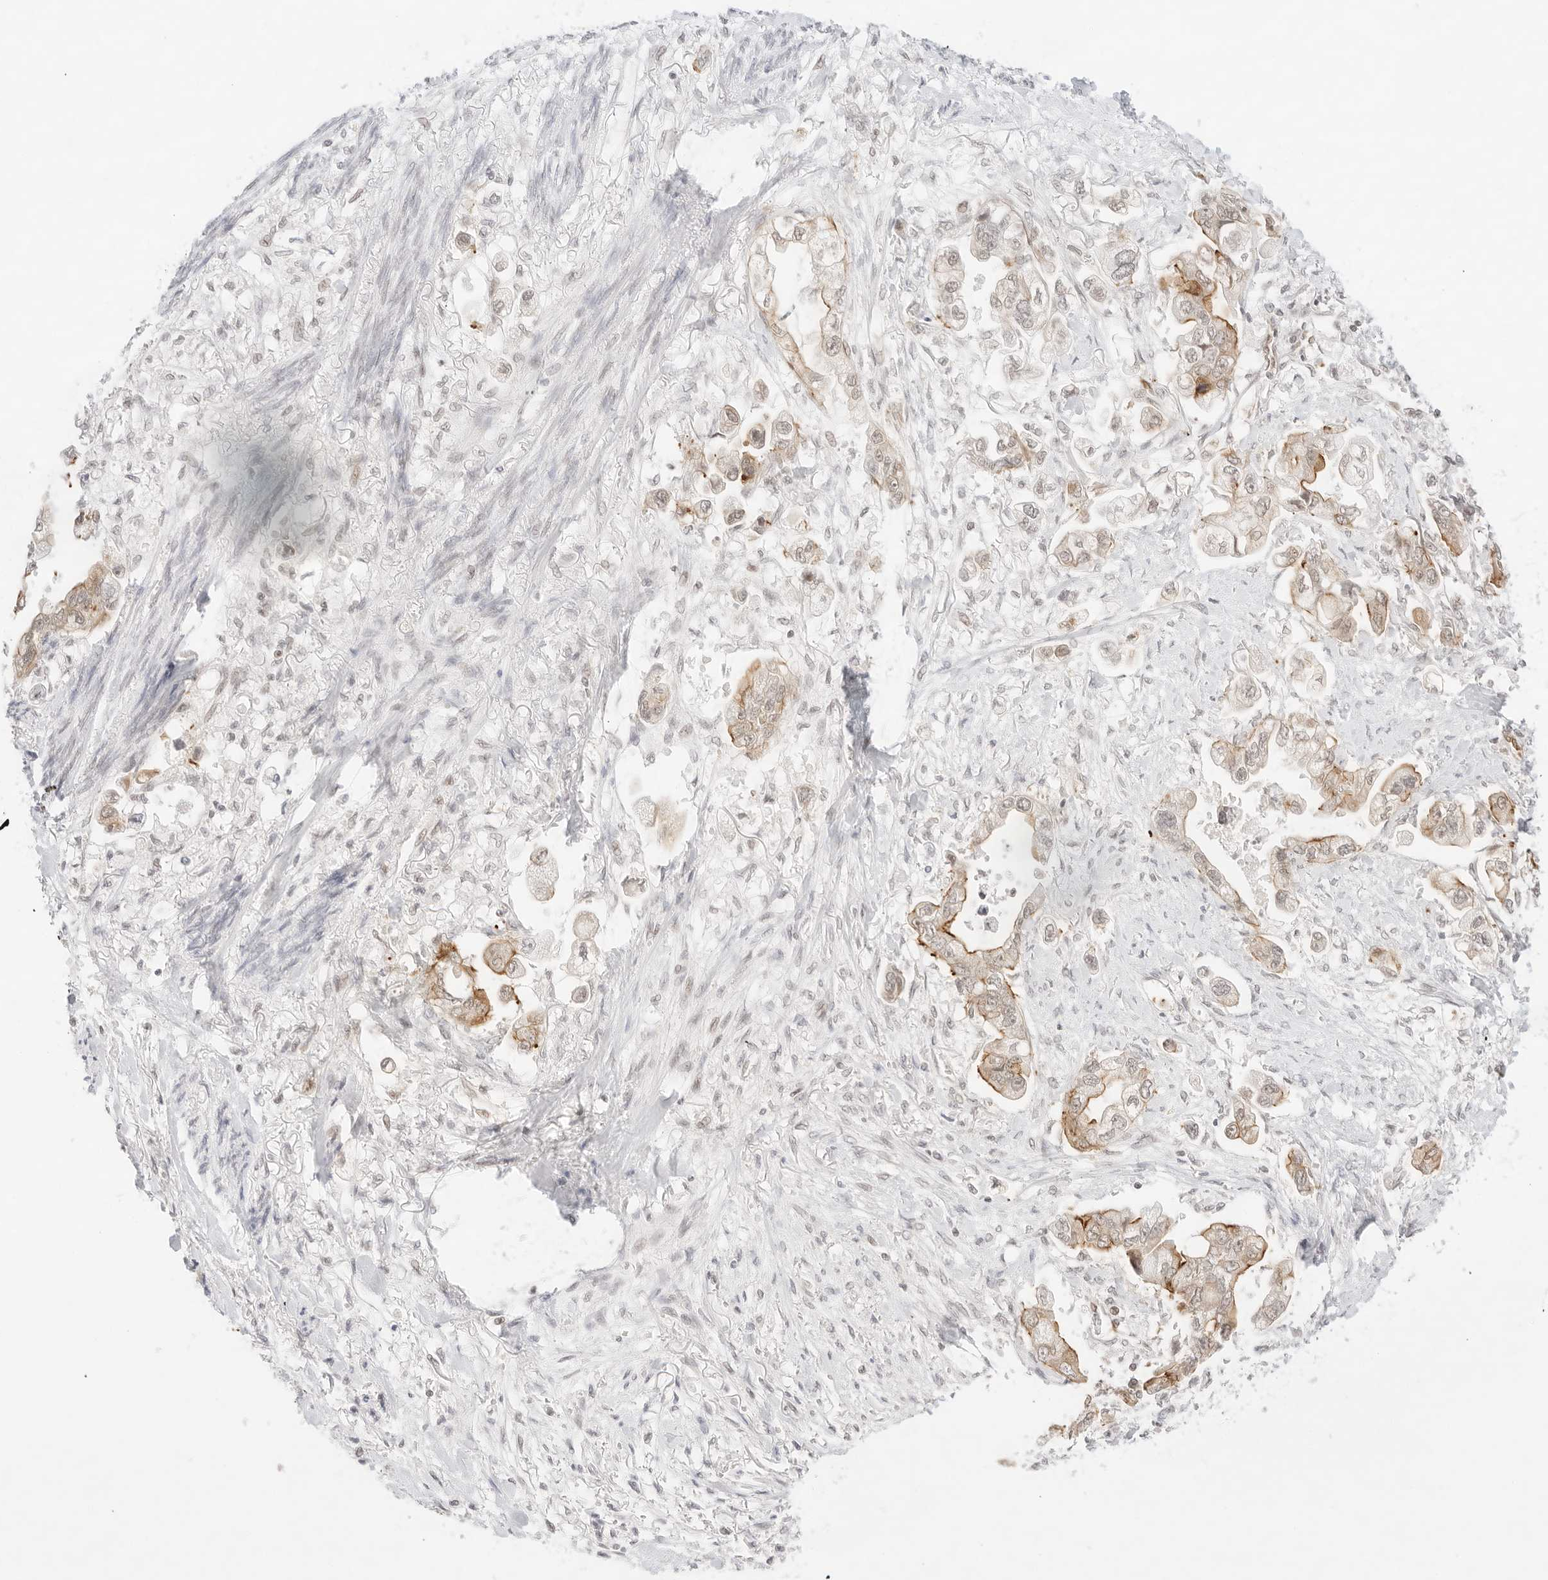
{"staining": {"intensity": "moderate", "quantity": "25%-75%", "location": "cytoplasmic/membranous"}, "tissue": "stomach cancer", "cell_type": "Tumor cells", "image_type": "cancer", "snomed": [{"axis": "morphology", "description": "Adenocarcinoma, NOS"}, {"axis": "topography", "description": "Stomach"}], "caption": "Tumor cells display medium levels of moderate cytoplasmic/membranous staining in about 25%-75% of cells in human stomach cancer (adenocarcinoma).", "gene": "GNAS", "patient": {"sex": "male", "age": 62}}